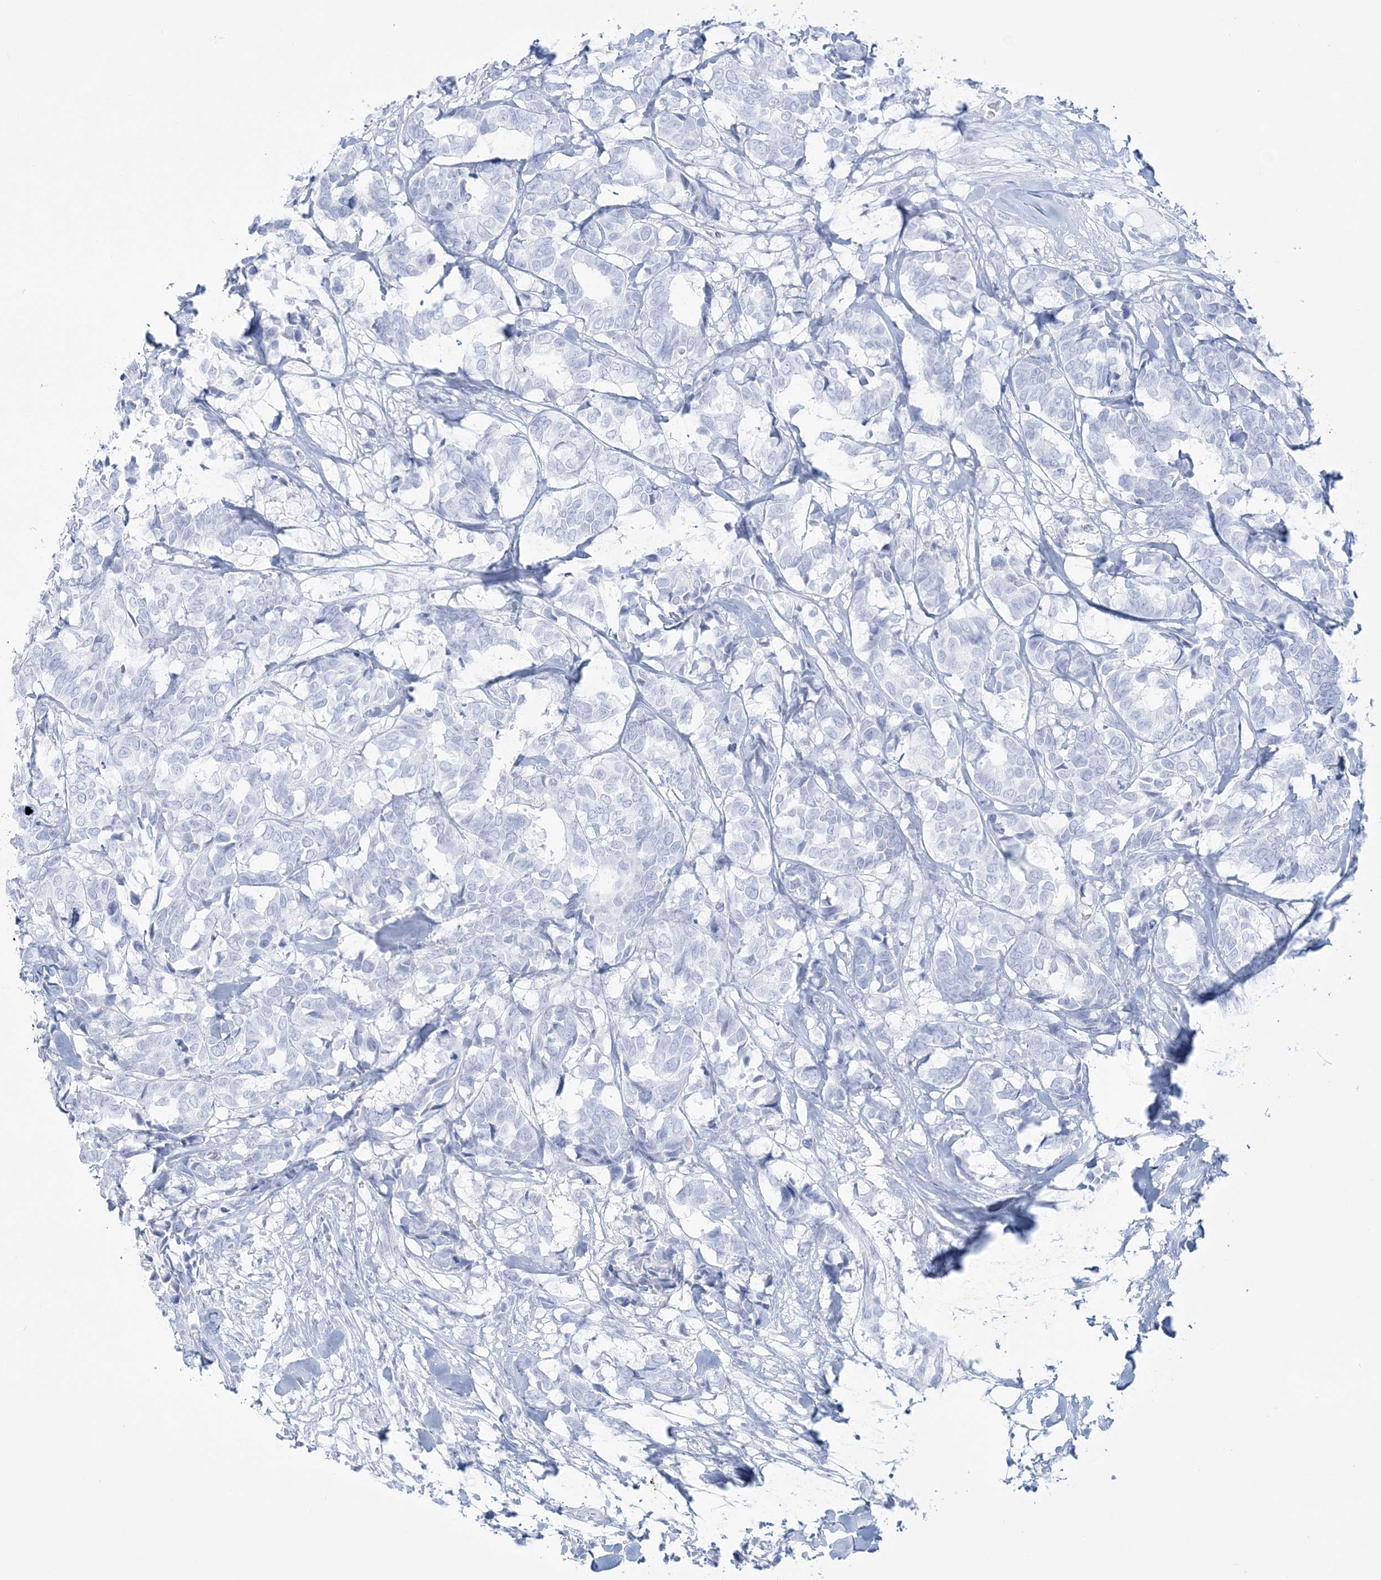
{"staining": {"intensity": "negative", "quantity": "none", "location": "none"}, "tissue": "breast cancer", "cell_type": "Tumor cells", "image_type": "cancer", "snomed": [{"axis": "morphology", "description": "Duct carcinoma"}, {"axis": "topography", "description": "Breast"}], "caption": "Protein analysis of intraductal carcinoma (breast) shows no significant expression in tumor cells.", "gene": "ADGB", "patient": {"sex": "female", "age": 87}}